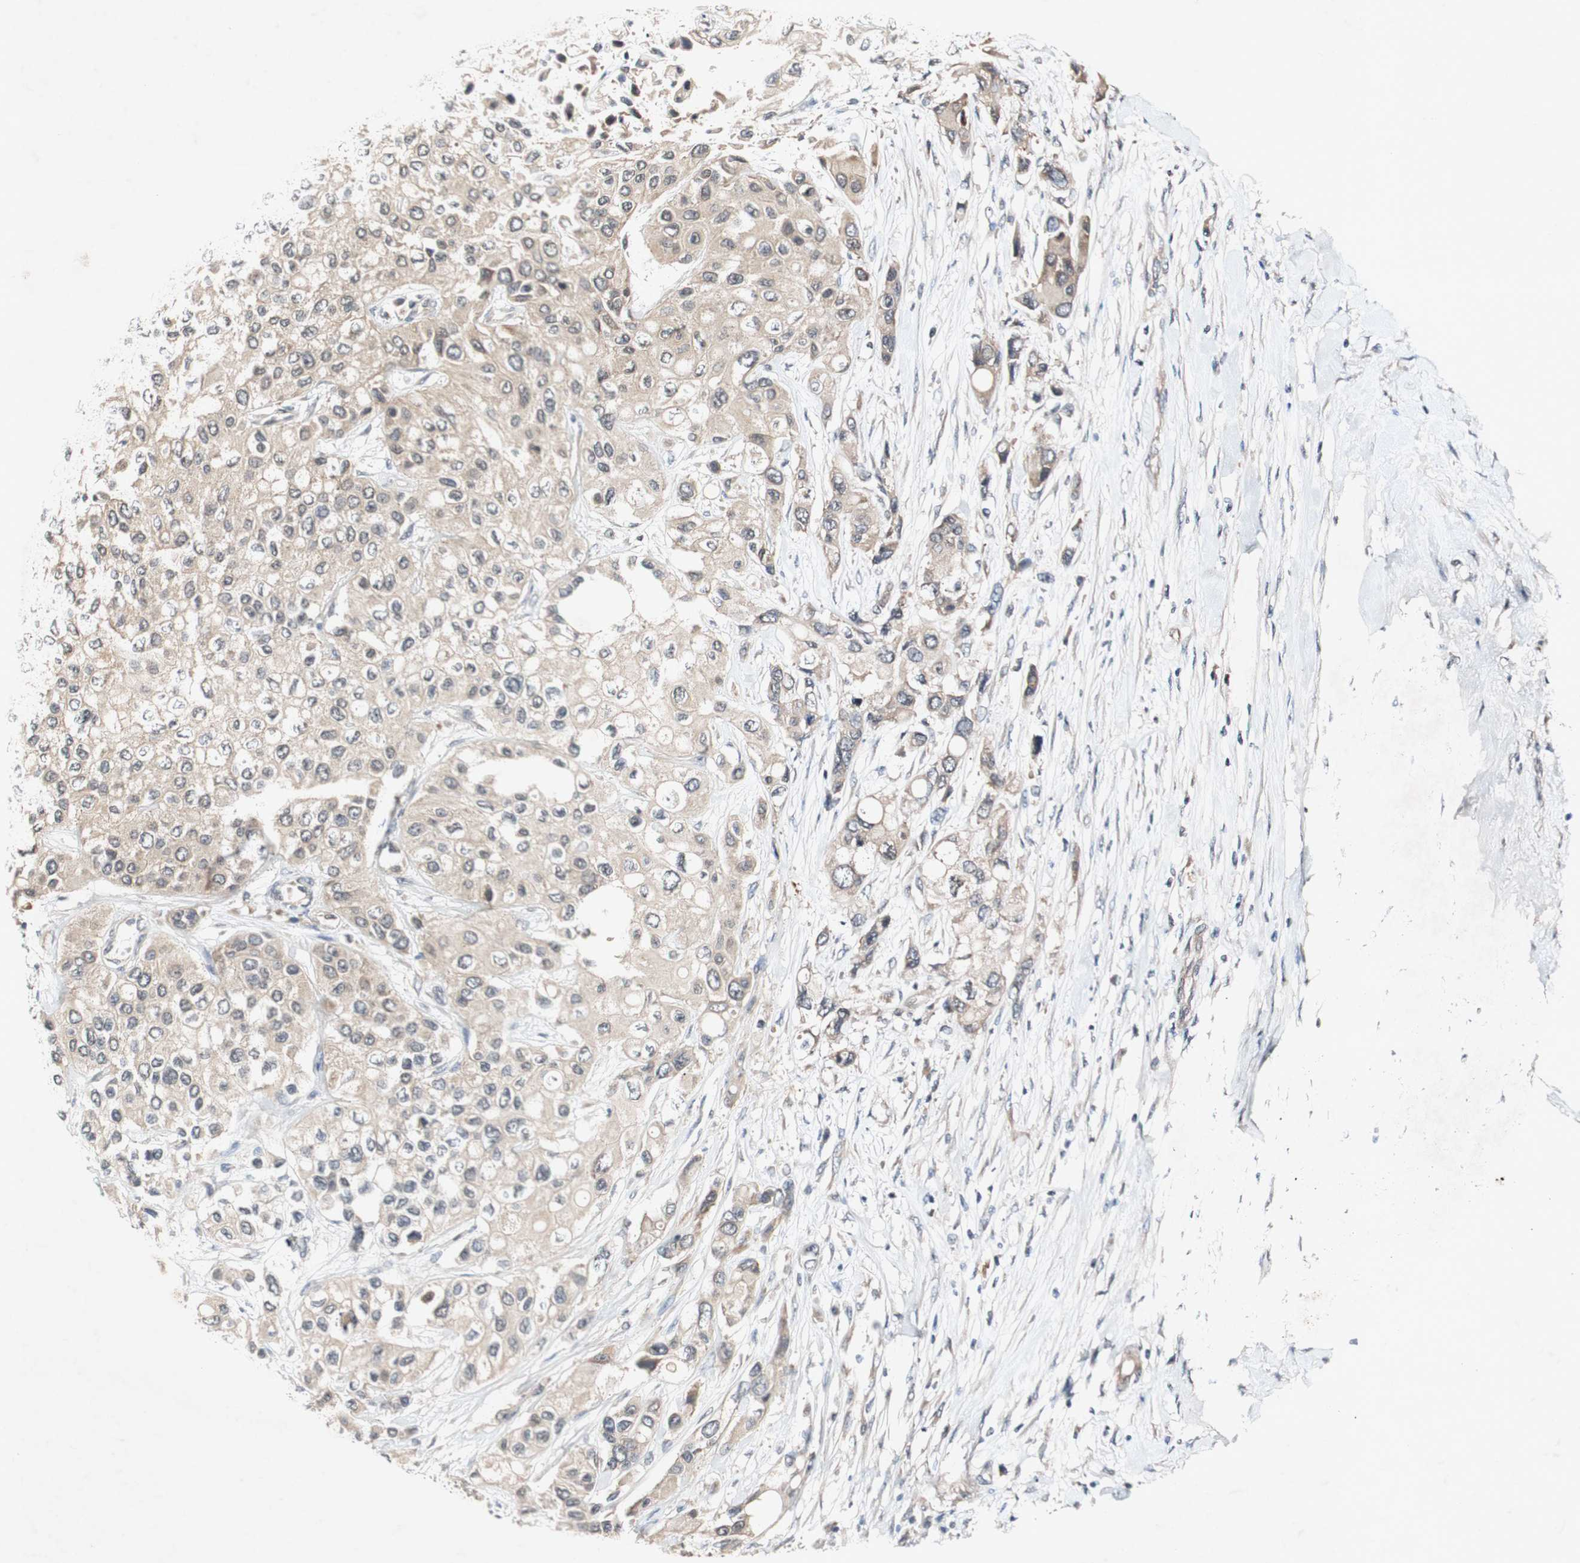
{"staining": {"intensity": "moderate", "quantity": ">75%", "location": "cytoplasmic/membranous"}, "tissue": "urothelial cancer", "cell_type": "Tumor cells", "image_type": "cancer", "snomed": [{"axis": "morphology", "description": "Urothelial carcinoma, High grade"}, {"axis": "topography", "description": "Urinary bladder"}], "caption": "A brown stain highlights moderate cytoplasmic/membranous staining of a protein in high-grade urothelial carcinoma tumor cells.", "gene": "PIN1", "patient": {"sex": "female", "age": 56}}